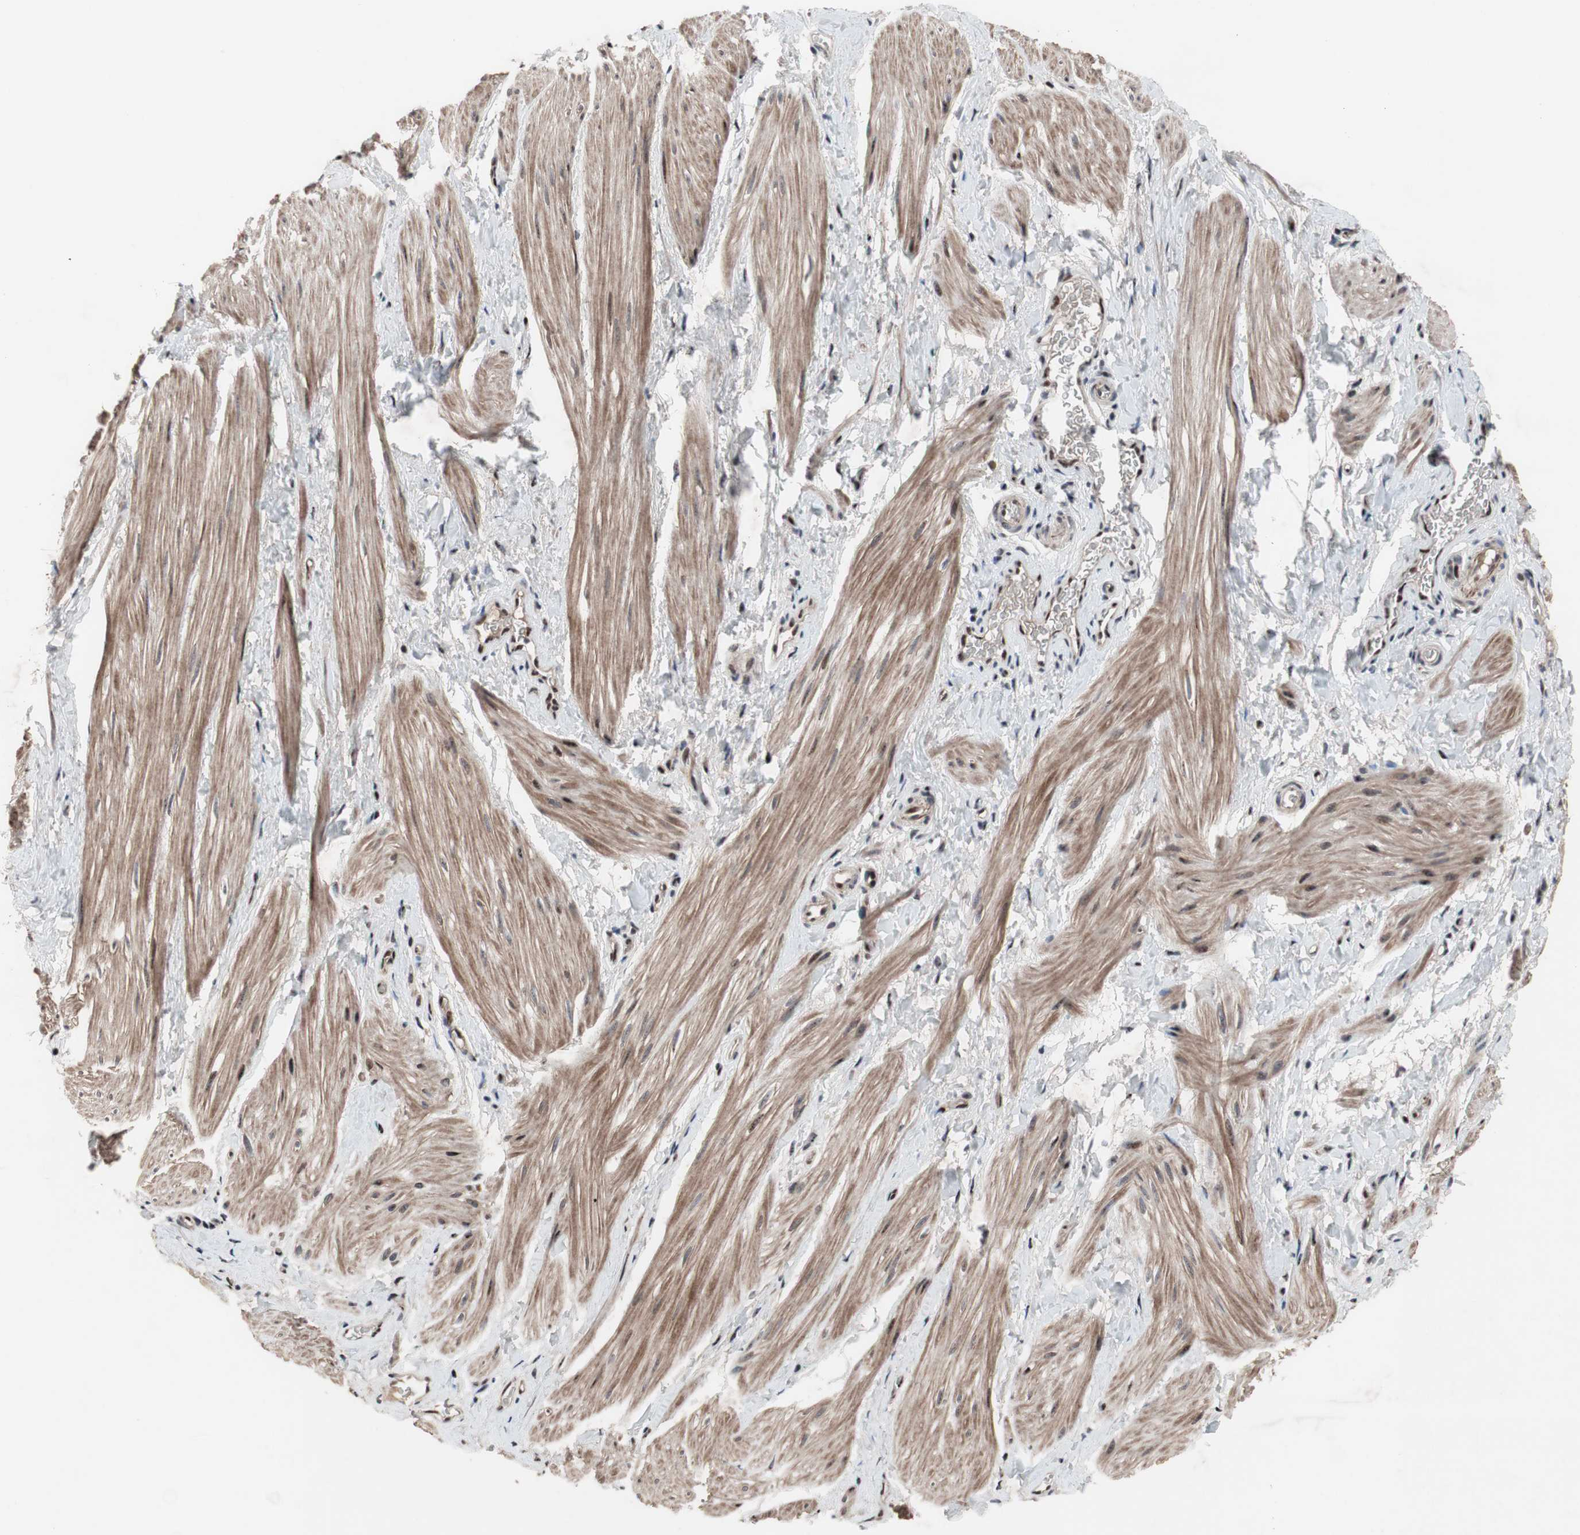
{"staining": {"intensity": "moderate", "quantity": "<25%", "location": "cytoplasmic/membranous,nuclear"}, "tissue": "smooth muscle", "cell_type": "Smooth muscle cells", "image_type": "normal", "snomed": [{"axis": "morphology", "description": "Normal tissue, NOS"}, {"axis": "topography", "description": "Smooth muscle"}], "caption": "Brown immunohistochemical staining in unremarkable smooth muscle shows moderate cytoplasmic/membranous,nuclear staining in about <25% of smooth muscle cells. The staining was performed using DAB, with brown indicating positive protein expression. Nuclei are stained blue with hematoxylin.", "gene": "PINX1", "patient": {"sex": "male", "age": 16}}